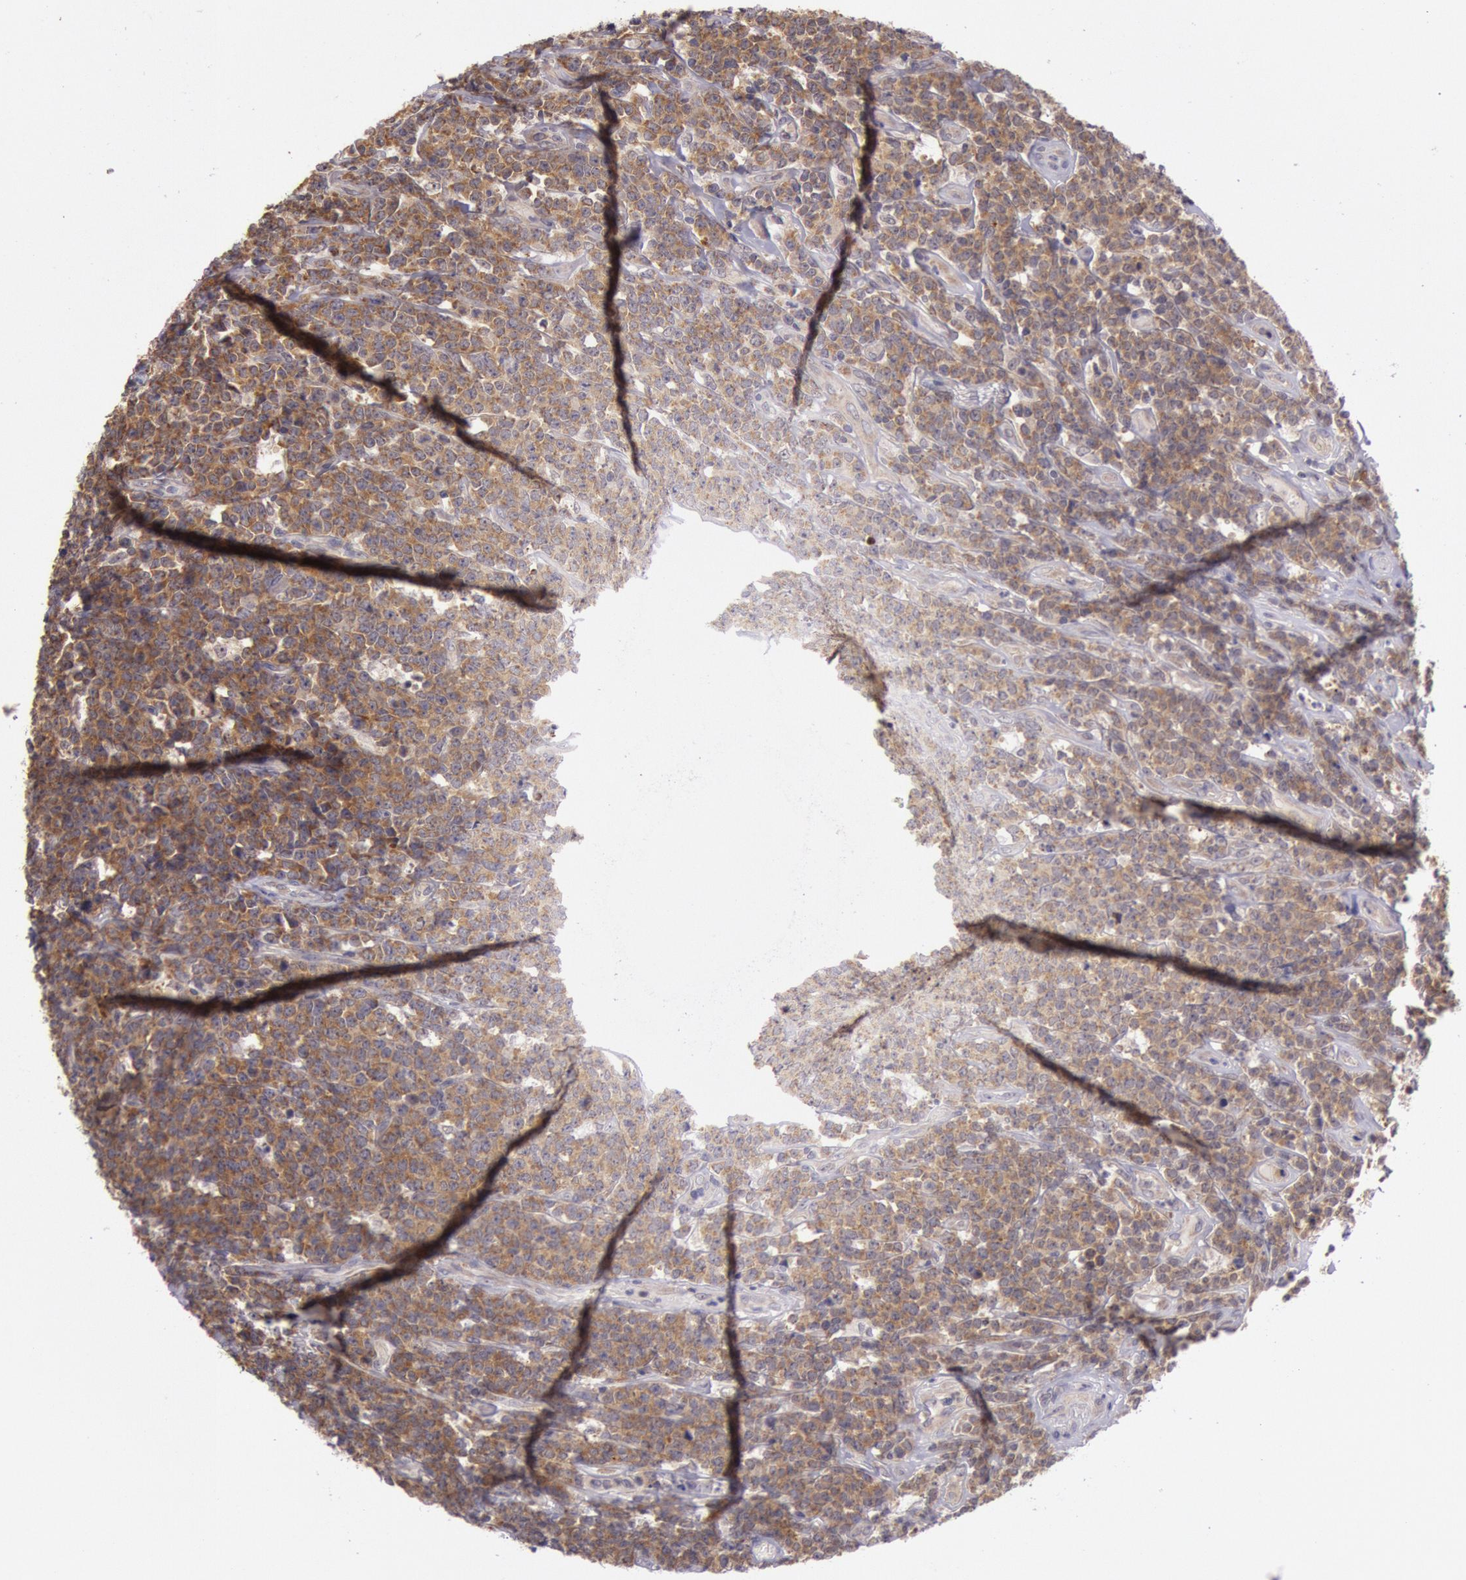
{"staining": {"intensity": "strong", "quantity": ">75%", "location": "cytoplasmic/membranous"}, "tissue": "lymphoma", "cell_type": "Tumor cells", "image_type": "cancer", "snomed": [{"axis": "morphology", "description": "Malignant lymphoma, non-Hodgkin's type, High grade"}, {"axis": "topography", "description": "Small intestine"}, {"axis": "topography", "description": "Colon"}], "caption": "Human lymphoma stained for a protein (brown) displays strong cytoplasmic/membranous positive positivity in approximately >75% of tumor cells.", "gene": "CDK16", "patient": {"sex": "male", "age": 8}}